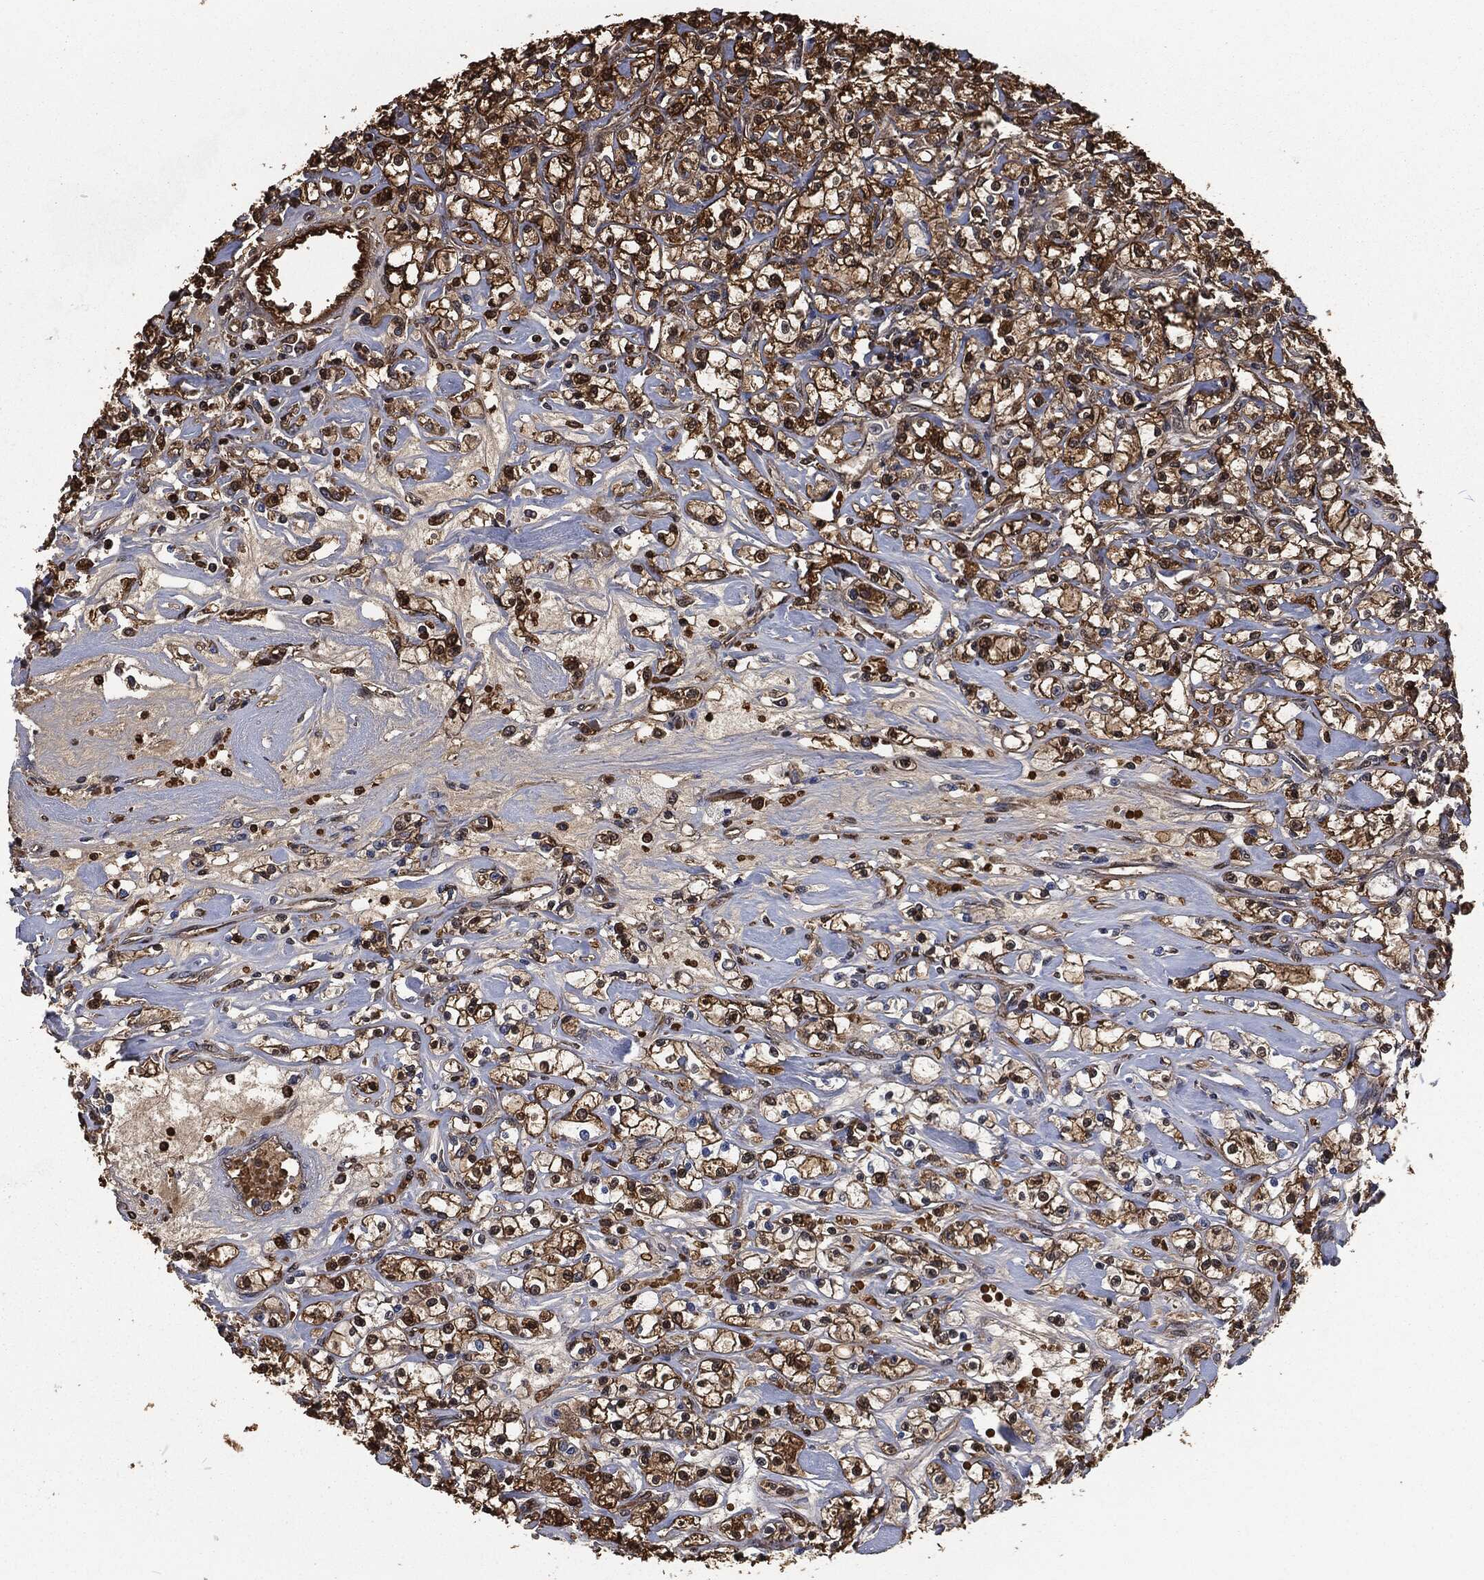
{"staining": {"intensity": "strong", "quantity": ">75%", "location": "cytoplasmic/membranous"}, "tissue": "renal cancer", "cell_type": "Tumor cells", "image_type": "cancer", "snomed": [{"axis": "morphology", "description": "Adenocarcinoma, NOS"}, {"axis": "topography", "description": "Kidney"}], "caption": "Human renal cancer (adenocarcinoma) stained with a protein marker displays strong staining in tumor cells.", "gene": "PRDX4", "patient": {"sex": "female", "age": 59}}